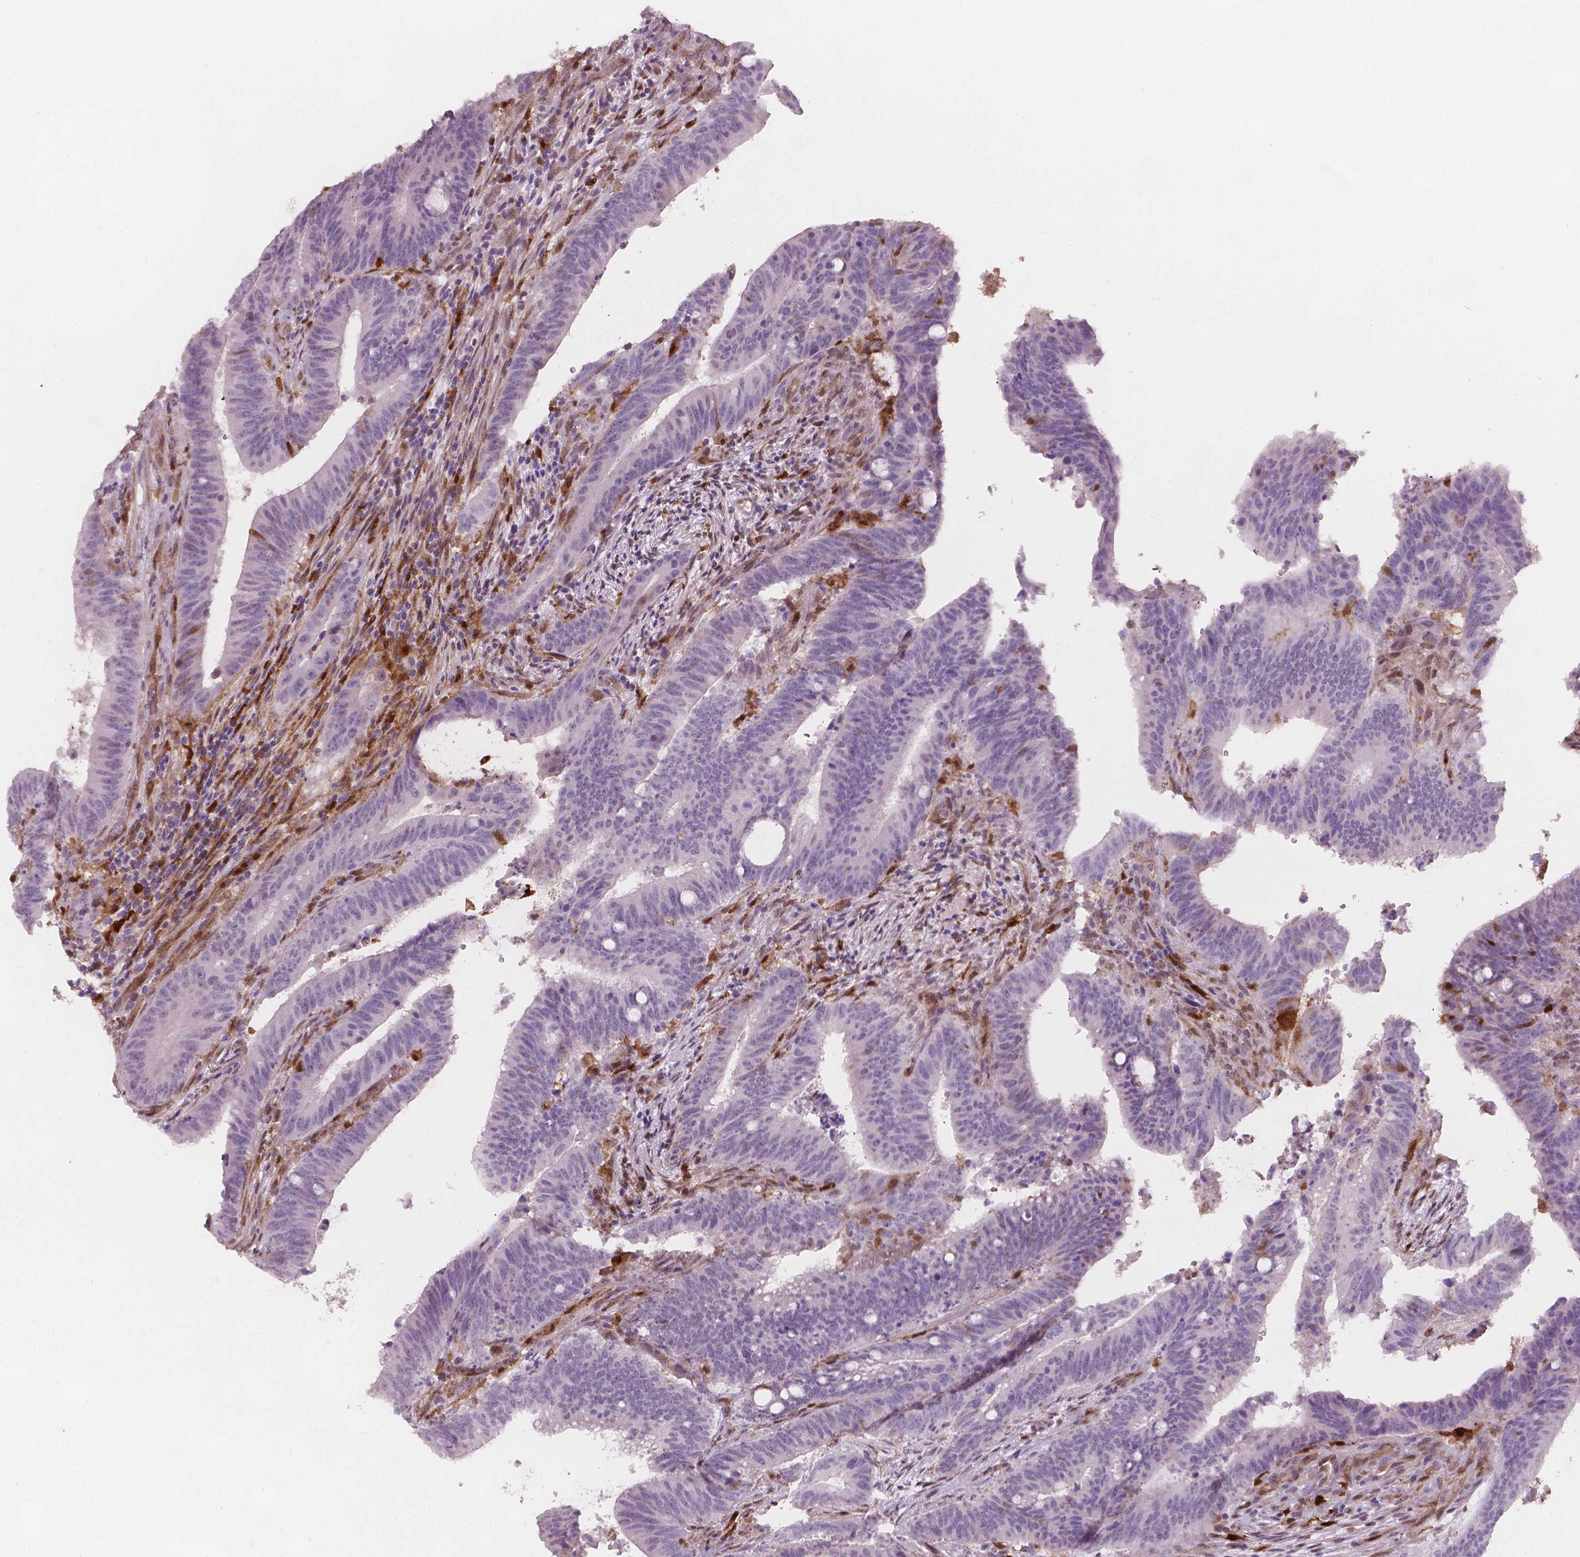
{"staining": {"intensity": "negative", "quantity": "none", "location": "none"}, "tissue": "colorectal cancer", "cell_type": "Tumor cells", "image_type": "cancer", "snomed": [{"axis": "morphology", "description": "Adenocarcinoma, NOS"}, {"axis": "topography", "description": "Colon"}], "caption": "Immunohistochemistry histopathology image of neoplastic tissue: human colorectal adenocarcinoma stained with DAB exhibits no significant protein expression in tumor cells. The staining is performed using DAB (3,3'-diaminobenzidine) brown chromogen with nuclei counter-stained in using hematoxylin.", "gene": "TNFAIP2", "patient": {"sex": "female", "age": 43}}